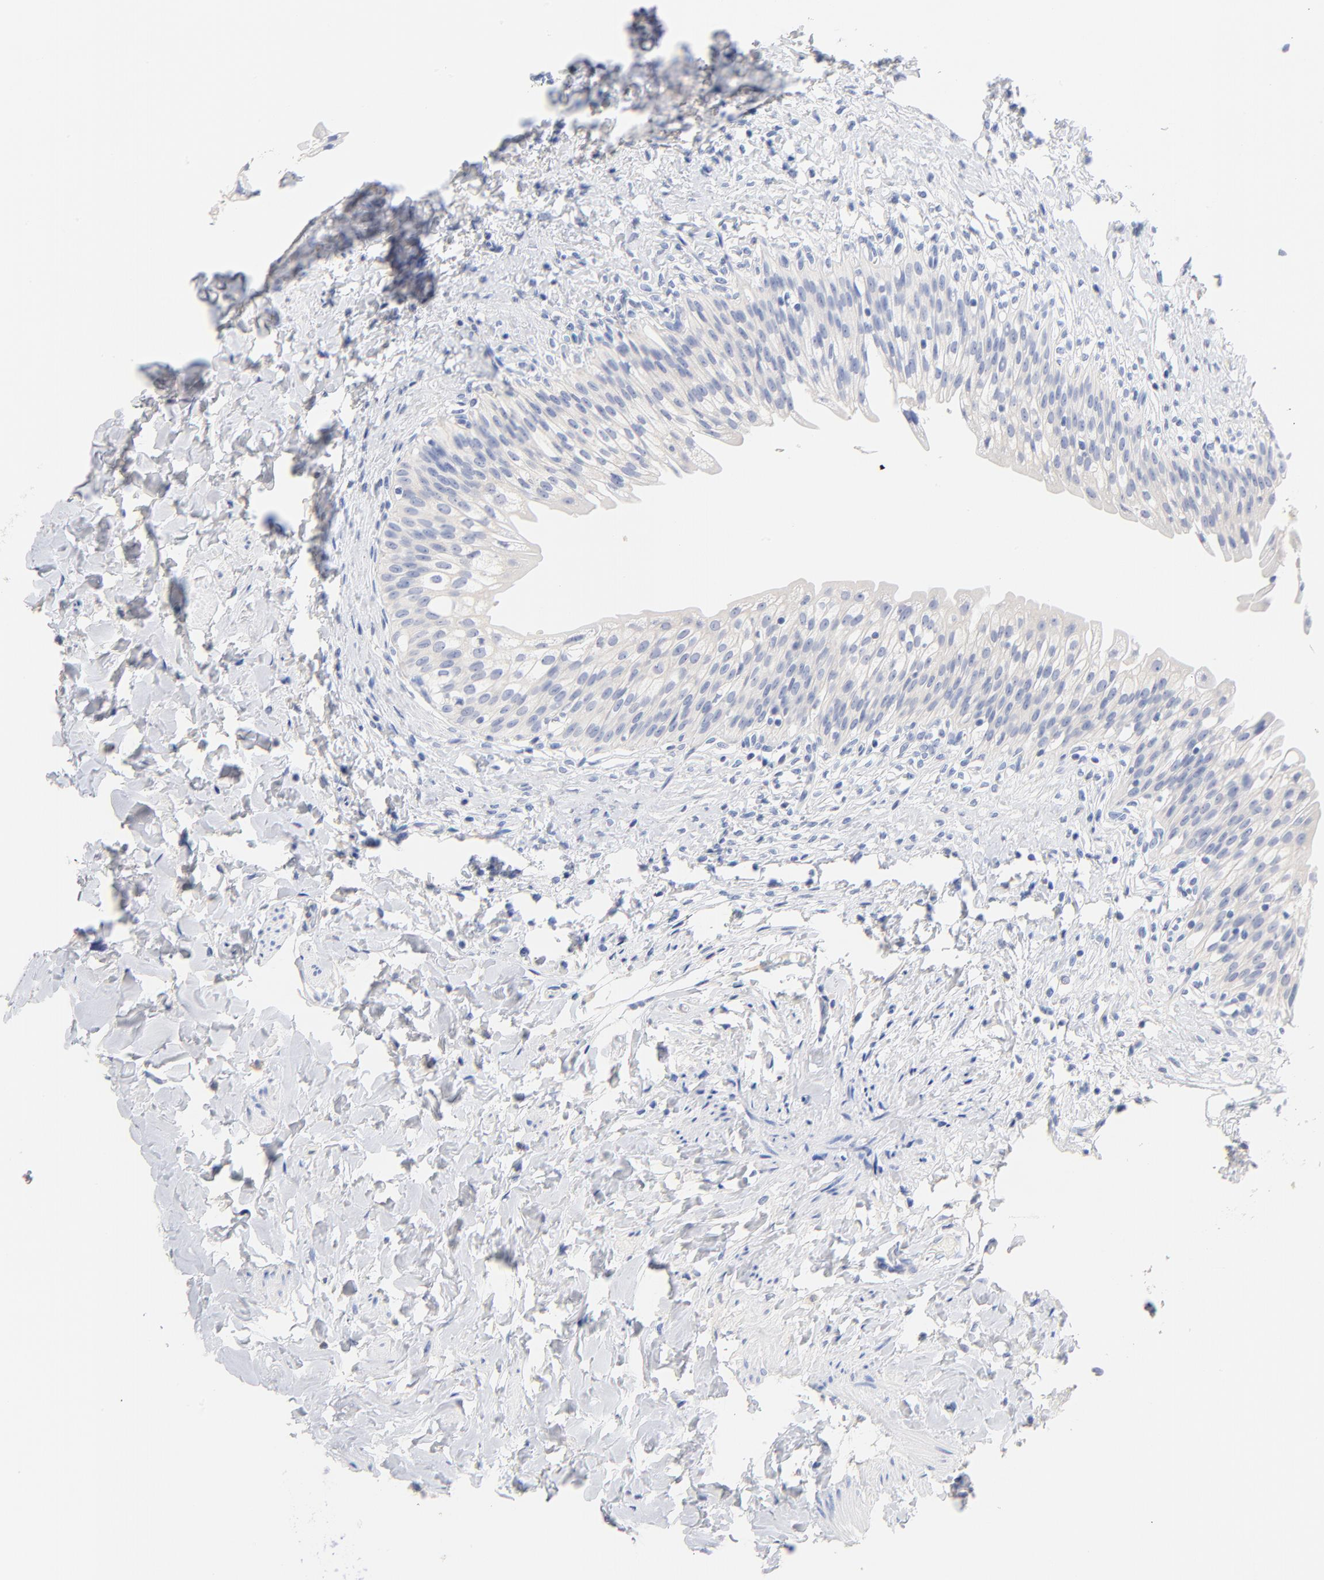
{"staining": {"intensity": "negative", "quantity": "none", "location": "none"}, "tissue": "urinary bladder", "cell_type": "Urothelial cells", "image_type": "normal", "snomed": [{"axis": "morphology", "description": "Normal tissue, NOS"}, {"axis": "morphology", "description": "Inflammation, NOS"}, {"axis": "topography", "description": "Urinary bladder"}], "caption": "Urothelial cells show no significant protein positivity in benign urinary bladder. (DAB (3,3'-diaminobenzidine) IHC, high magnification).", "gene": "CPS1", "patient": {"sex": "female", "age": 80}}